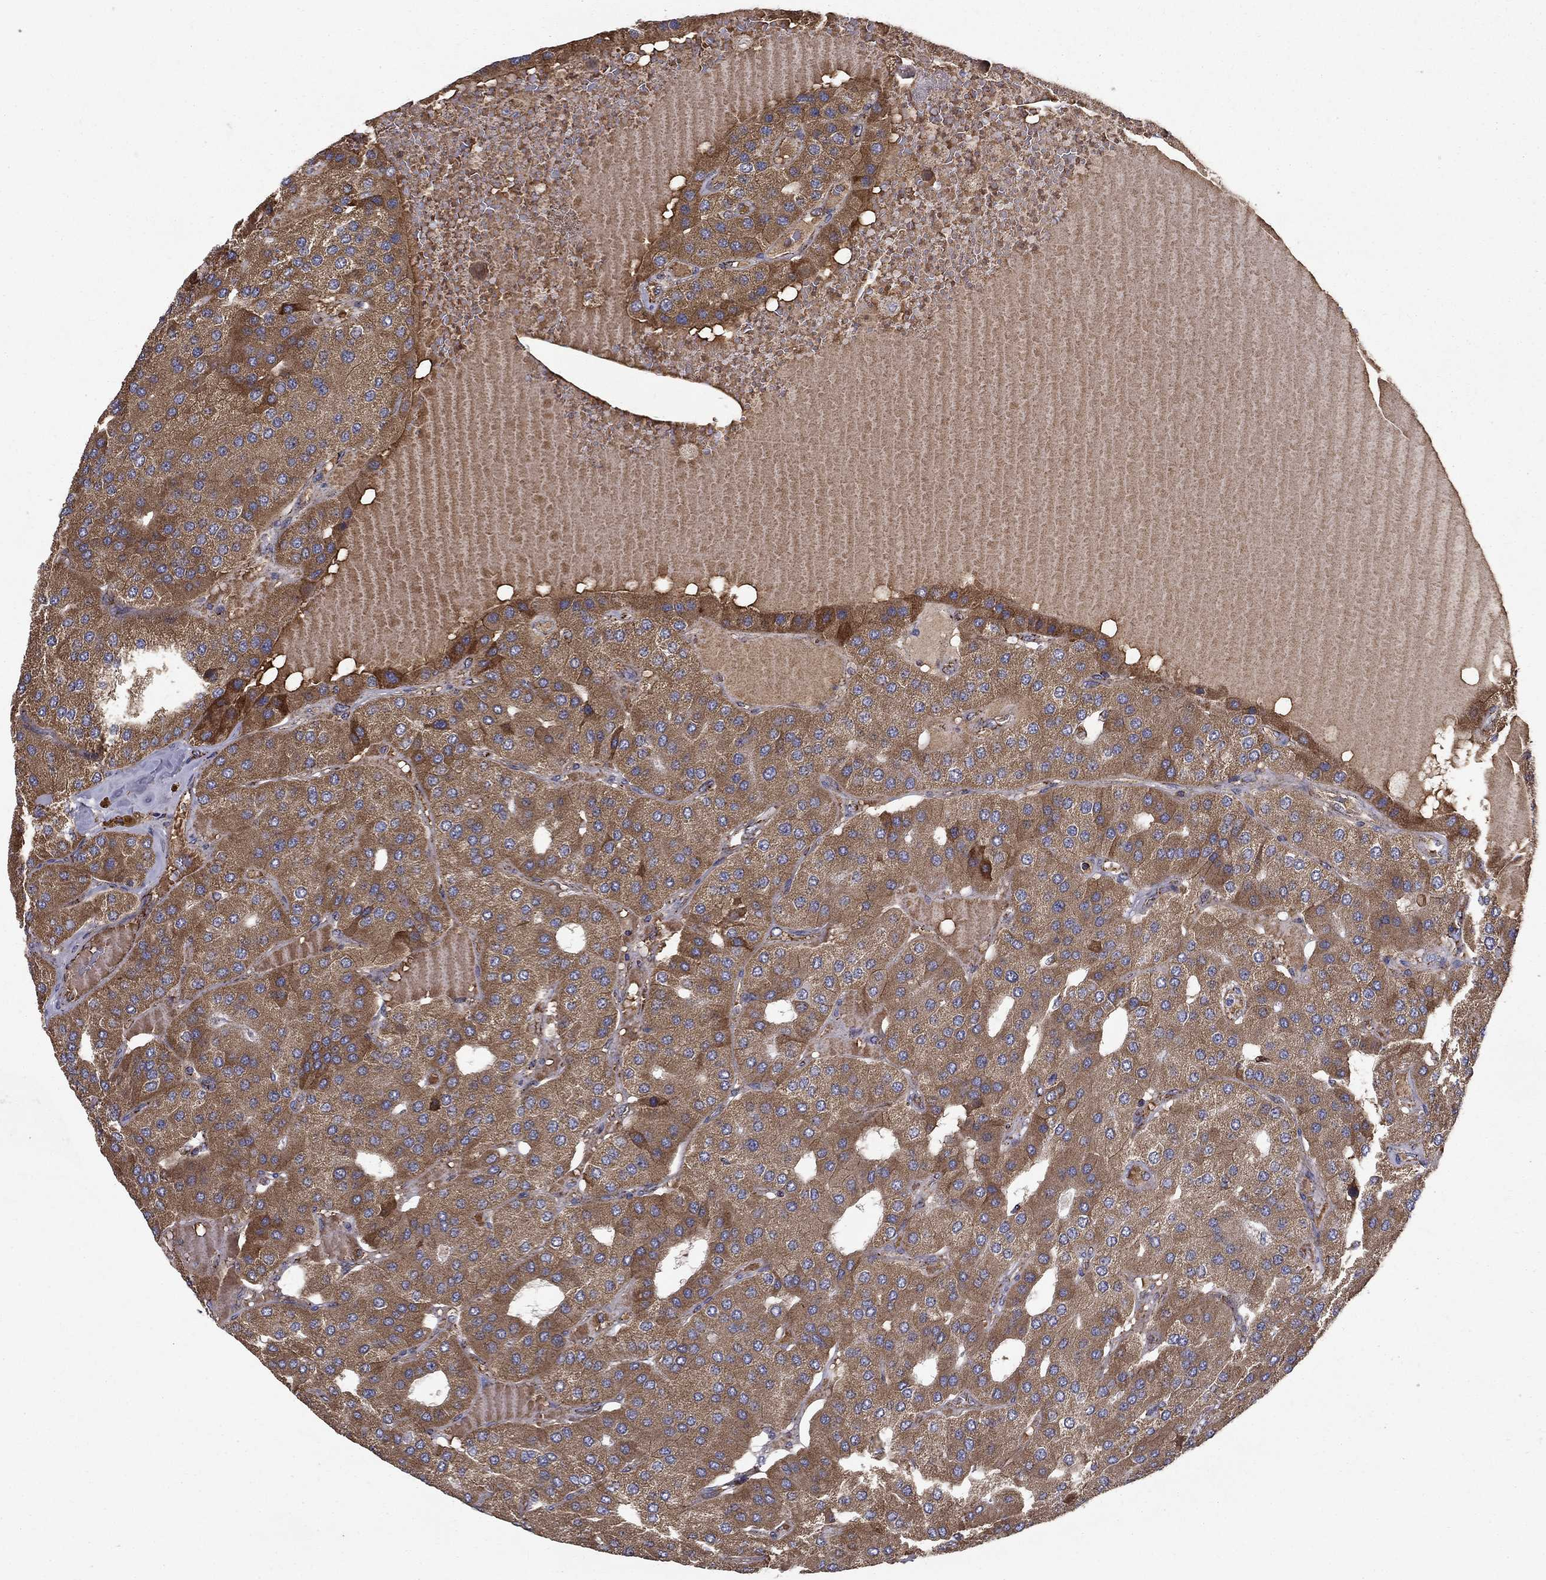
{"staining": {"intensity": "strong", "quantity": "<25%", "location": "cytoplasmic/membranous"}, "tissue": "parathyroid gland", "cell_type": "Glandular cells", "image_type": "normal", "snomed": [{"axis": "morphology", "description": "Normal tissue, NOS"}, {"axis": "morphology", "description": "Adenoma, NOS"}, {"axis": "topography", "description": "Parathyroid gland"}], "caption": "A histopathology image of human parathyroid gland stained for a protein displays strong cytoplasmic/membranous brown staining in glandular cells. Immunohistochemistry stains the protein in brown and the nuclei are stained blue.", "gene": "NDUFS8", "patient": {"sex": "female", "age": 86}}